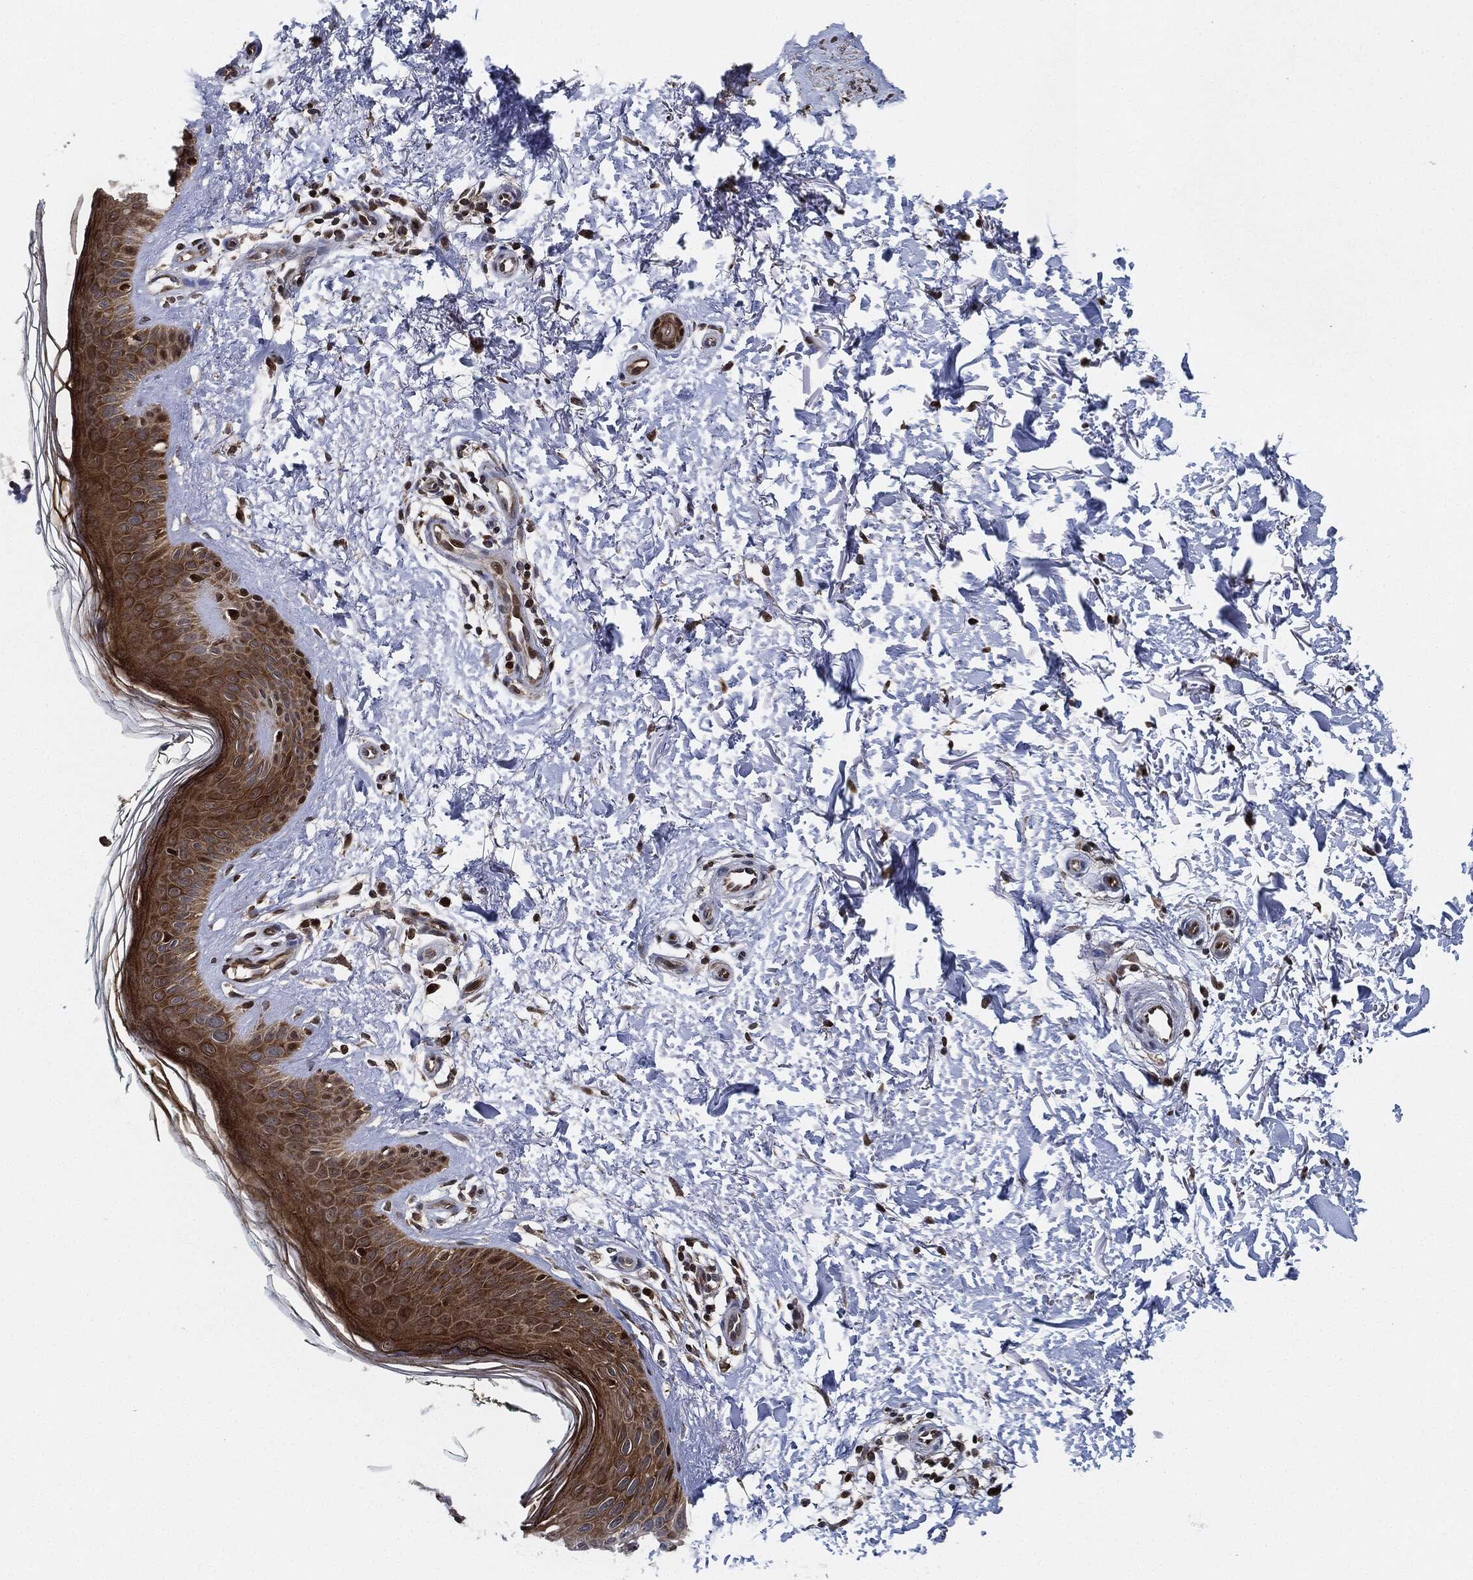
{"staining": {"intensity": "strong", "quantity": "25%-75%", "location": "cytoplasmic/membranous,nuclear"}, "tissue": "skin", "cell_type": "Fibroblasts", "image_type": "normal", "snomed": [{"axis": "morphology", "description": "Normal tissue, NOS"}, {"axis": "morphology", "description": "Inflammation, NOS"}, {"axis": "morphology", "description": "Fibrosis, NOS"}, {"axis": "topography", "description": "Skin"}], "caption": "Protein staining of unremarkable skin exhibits strong cytoplasmic/membranous,nuclear positivity in approximately 25%-75% of fibroblasts. (Brightfield microscopy of DAB IHC at high magnification).", "gene": "RNASEL", "patient": {"sex": "male", "age": 71}}